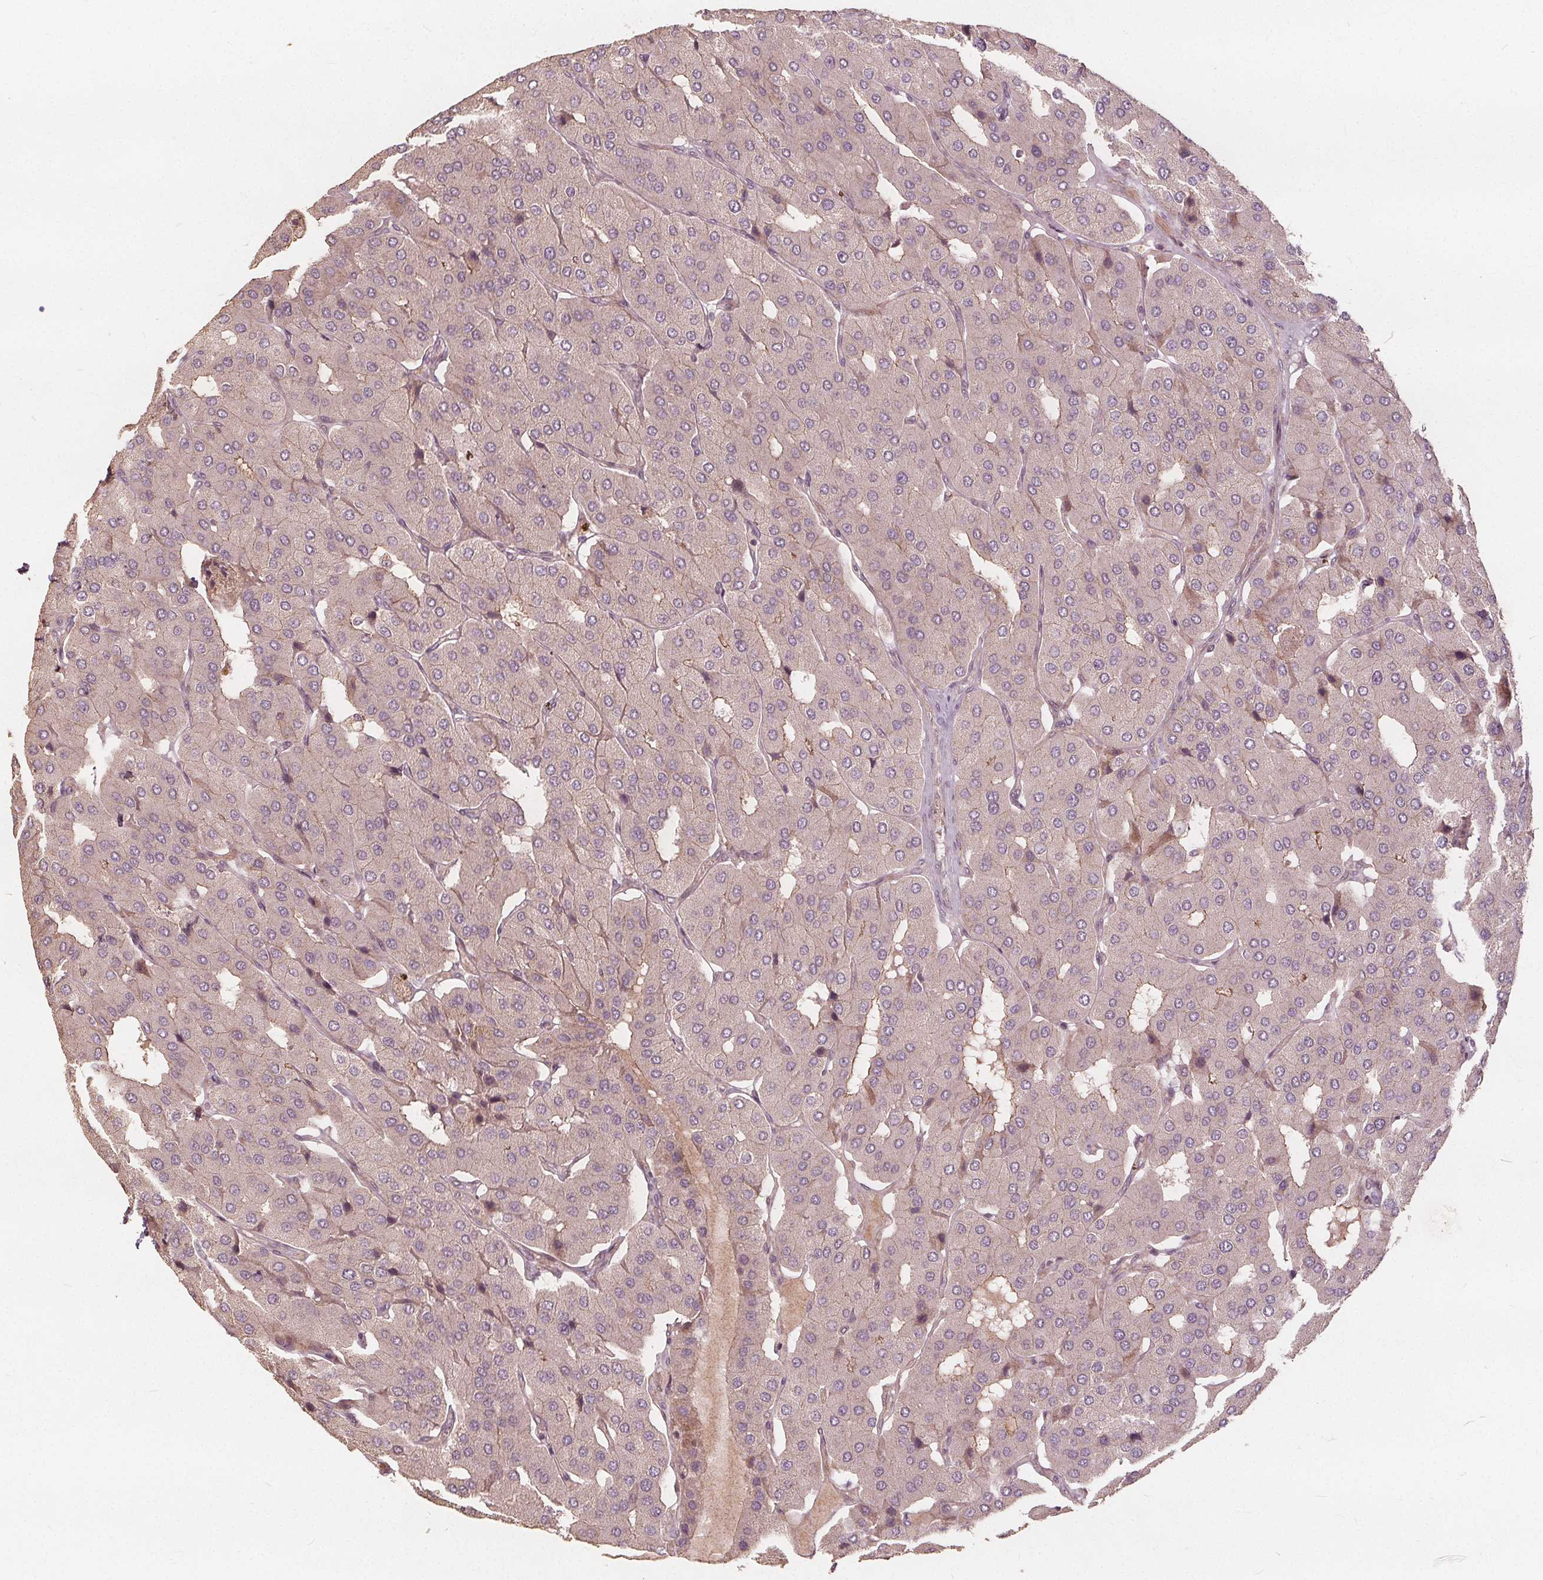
{"staining": {"intensity": "negative", "quantity": "none", "location": "none"}, "tissue": "parathyroid gland", "cell_type": "Glandular cells", "image_type": "normal", "snomed": [{"axis": "morphology", "description": "Normal tissue, NOS"}, {"axis": "morphology", "description": "Adenoma, NOS"}, {"axis": "topography", "description": "Parathyroid gland"}], "caption": "Glandular cells are negative for brown protein staining in benign parathyroid gland. (DAB (3,3'-diaminobenzidine) immunohistochemistry (IHC) with hematoxylin counter stain).", "gene": "PTPRT", "patient": {"sex": "female", "age": 86}}